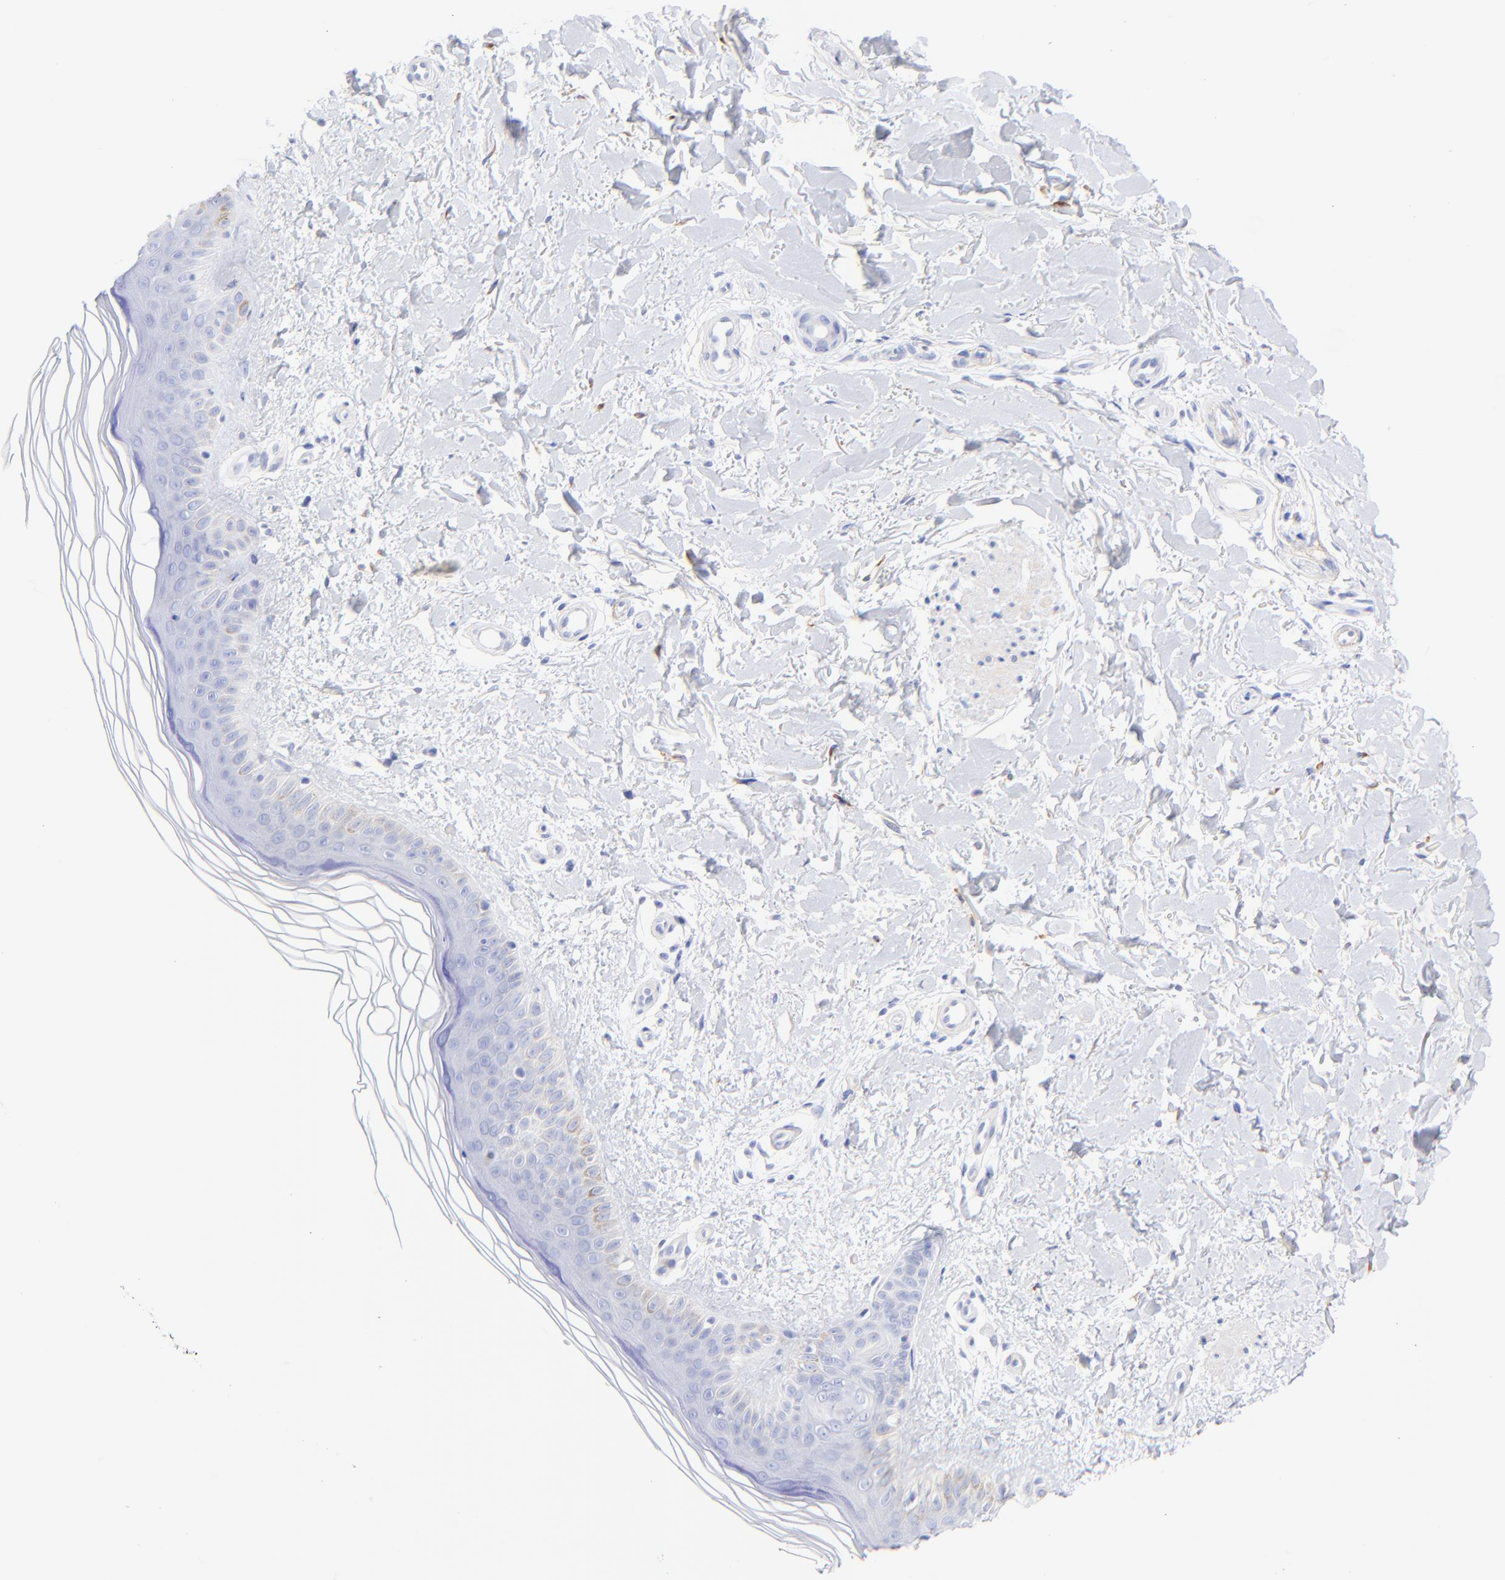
{"staining": {"intensity": "negative", "quantity": "none", "location": "none"}, "tissue": "skin", "cell_type": "Fibroblasts", "image_type": "normal", "snomed": [{"axis": "morphology", "description": "Normal tissue, NOS"}, {"axis": "topography", "description": "Skin"}], "caption": "Immunohistochemistry of unremarkable skin displays no positivity in fibroblasts.", "gene": "C1QTNF6", "patient": {"sex": "female", "age": 19}}